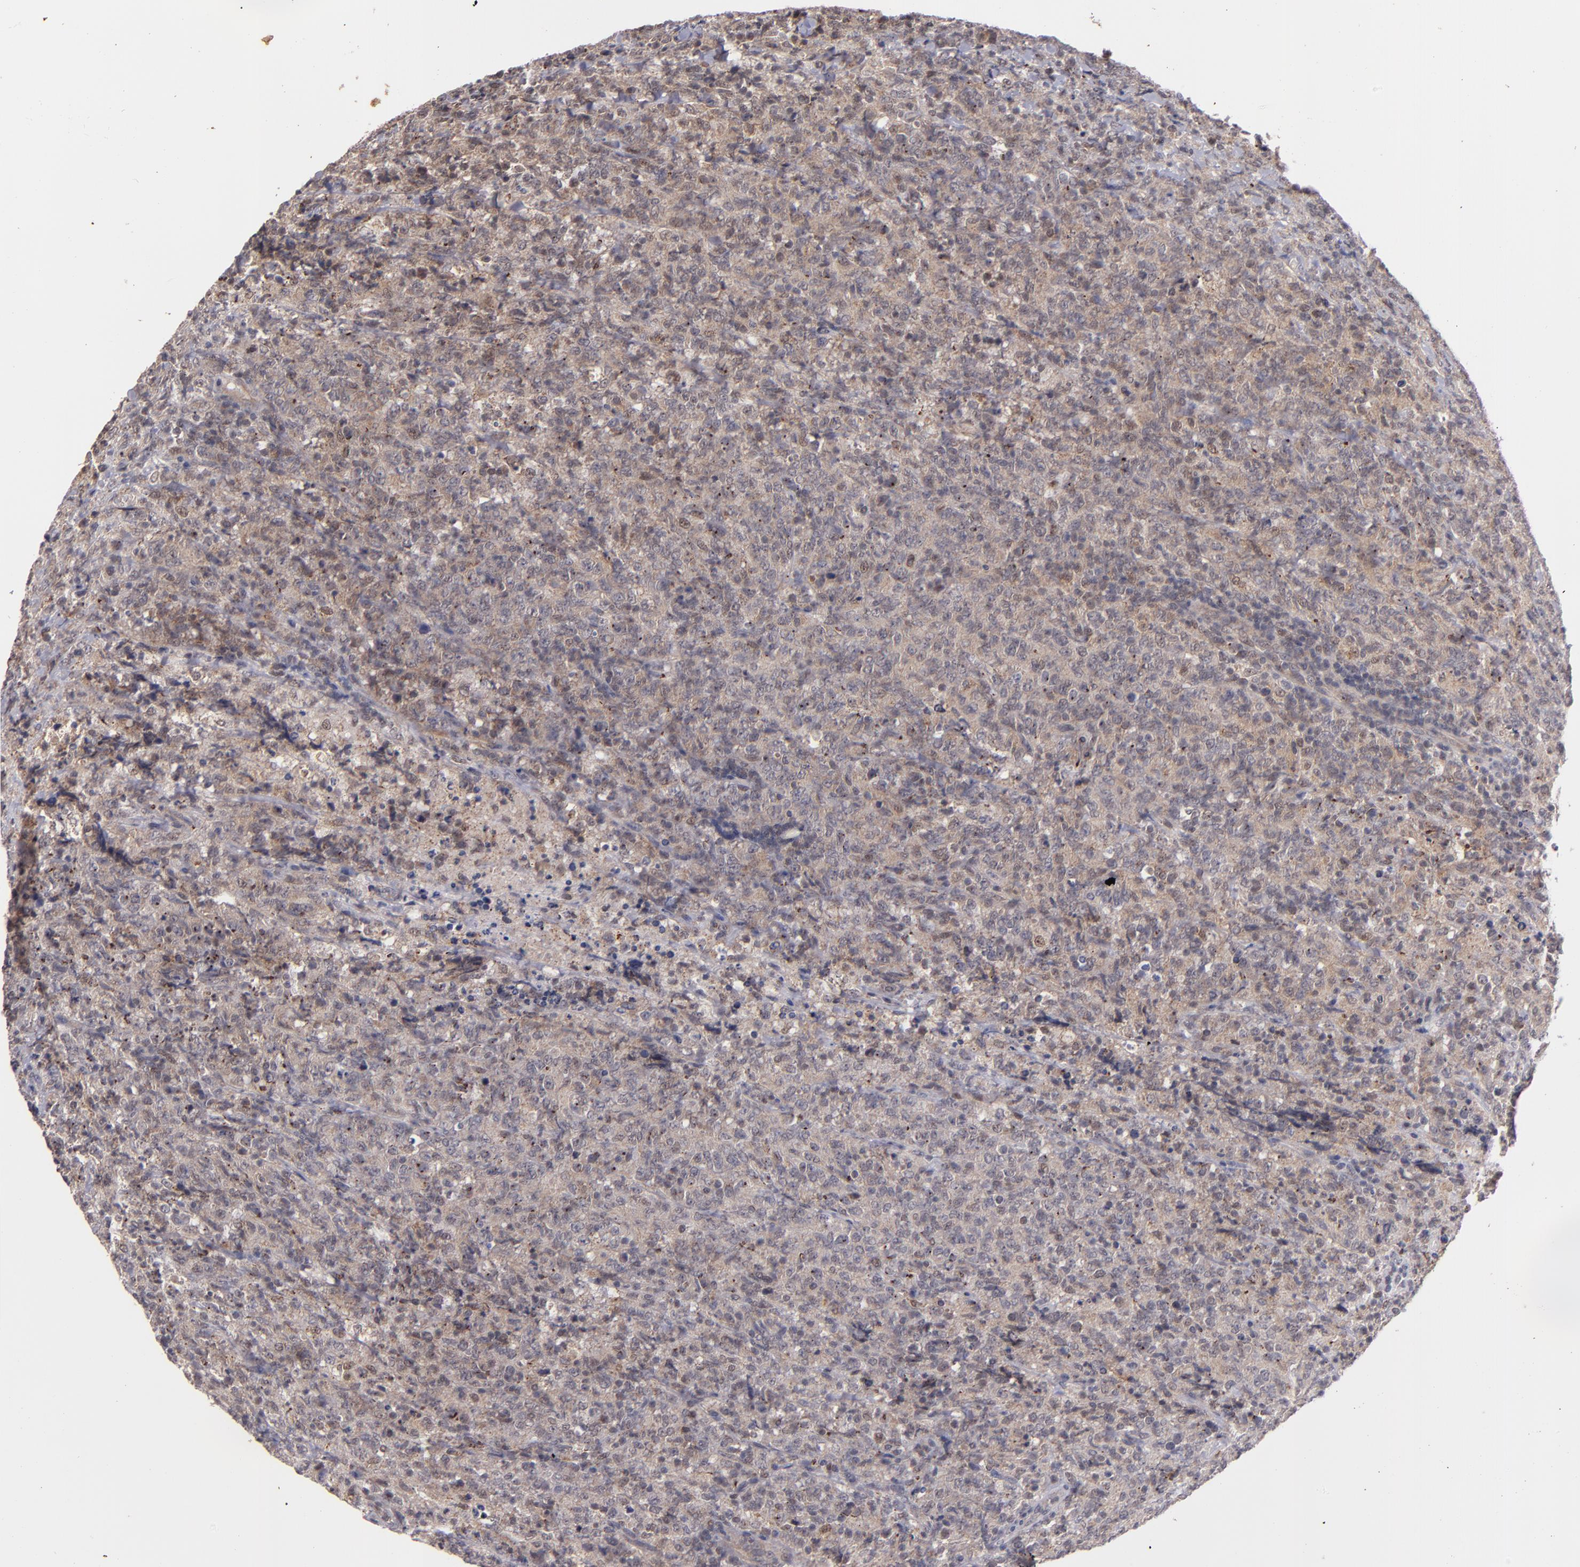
{"staining": {"intensity": "weak", "quantity": ">75%", "location": "cytoplasmic/membranous"}, "tissue": "lymphoma", "cell_type": "Tumor cells", "image_type": "cancer", "snomed": [{"axis": "morphology", "description": "Malignant lymphoma, non-Hodgkin's type, High grade"}, {"axis": "topography", "description": "Tonsil"}], "caption": "This is an image of immunohistochemistry staining of lymphoma, which shows weak positivity in the cytoplasmic/membranous of tumor cells.", "gene": "SYP", "patient": {"sex": "female", "age": 36}}